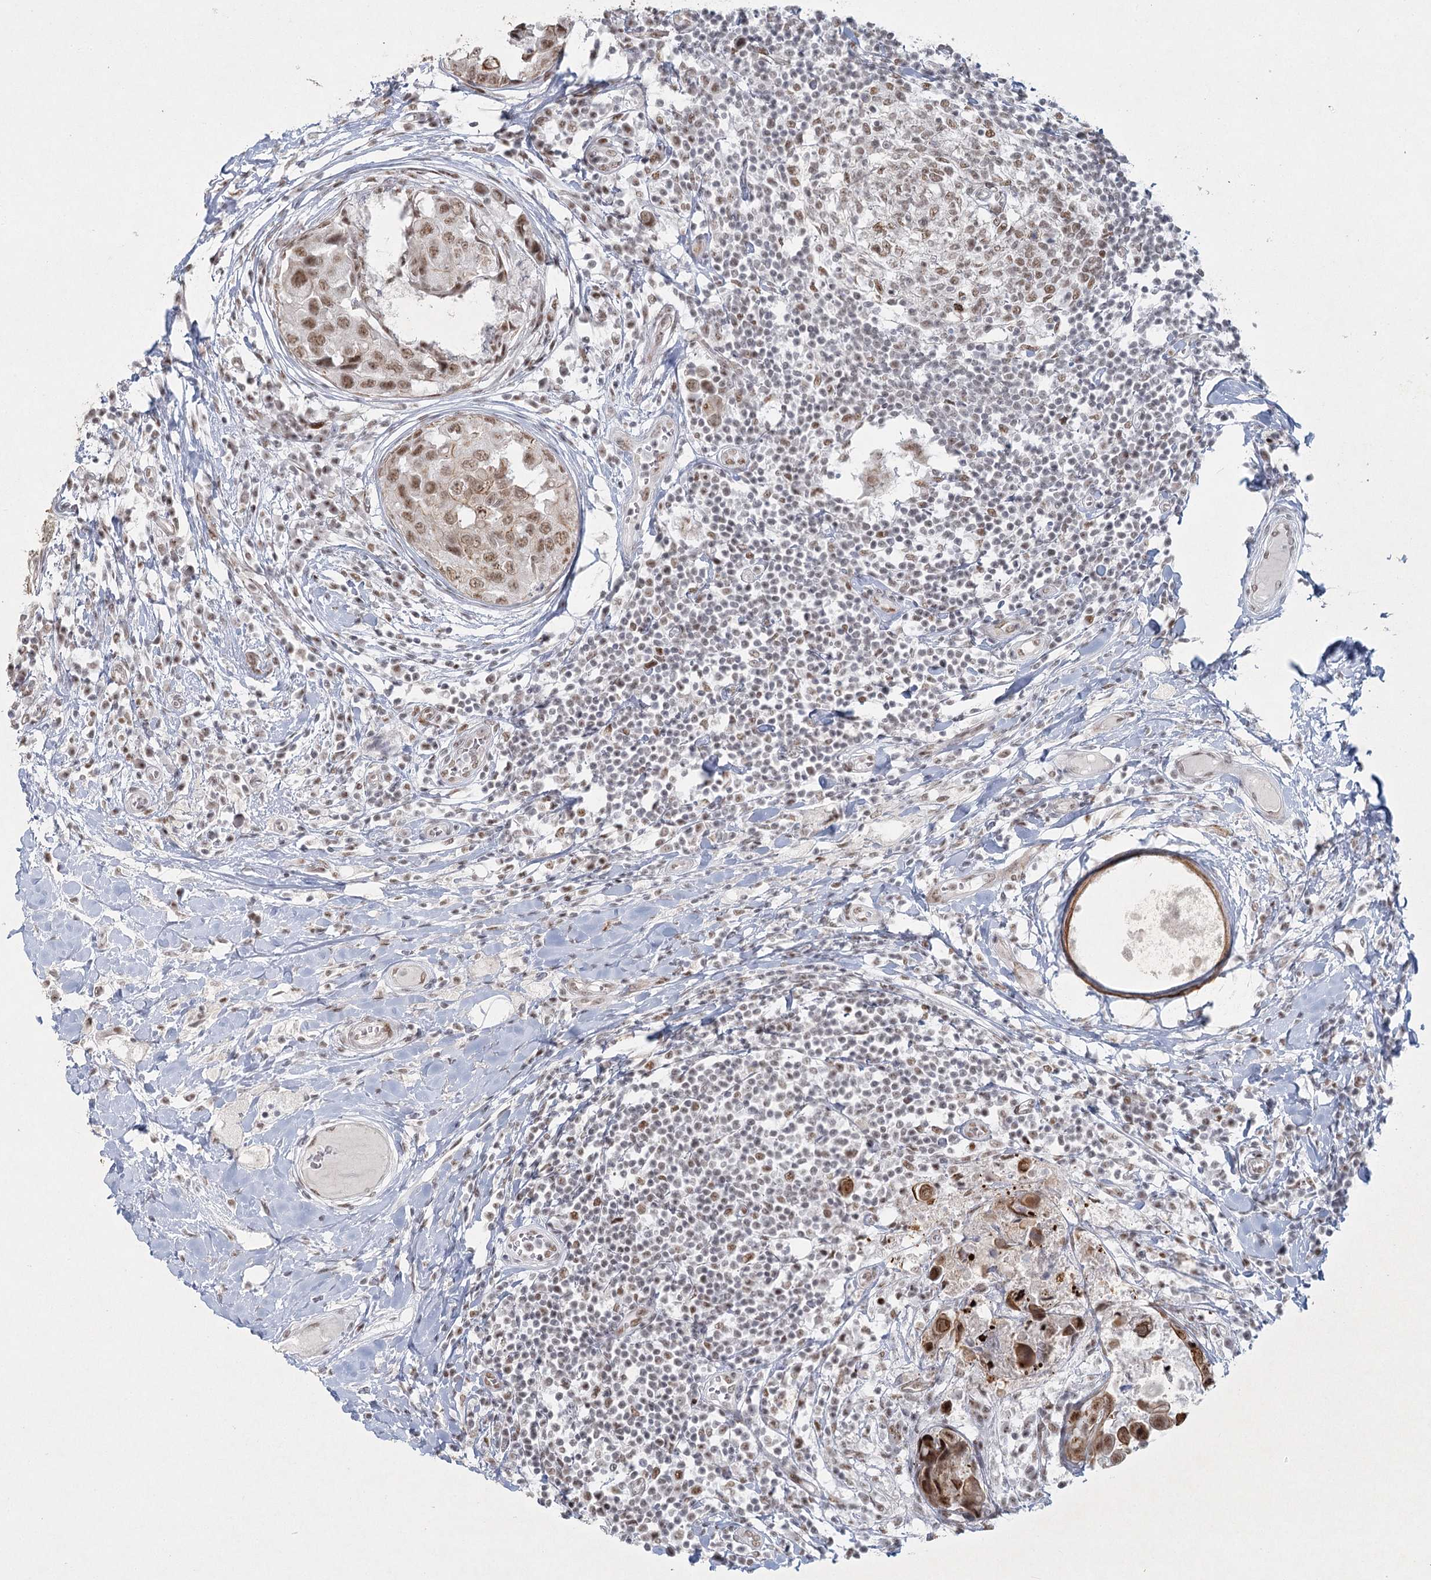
{"staining": {"intensity": "moderate", "quantity": ">75%", "location": "cytoplasmic/membranous,nuclear"}, "tissue": "breast cancer", "cell_type": "Tumor cells", "image_type": "cancer", "snomed": [{"axis": "morphology", "description": "Duct carcinoma"}, {"axis": "topography", "description": "Breast"}], "caption": "Protein staining reveals moderate cytoplasmic/membranous and nuclear staining in about >75% of tumor cells in breast infiltrating ductal carcinoma.", "gene": "U2SURP", "patient": {"sex": "female", "age": 27}}